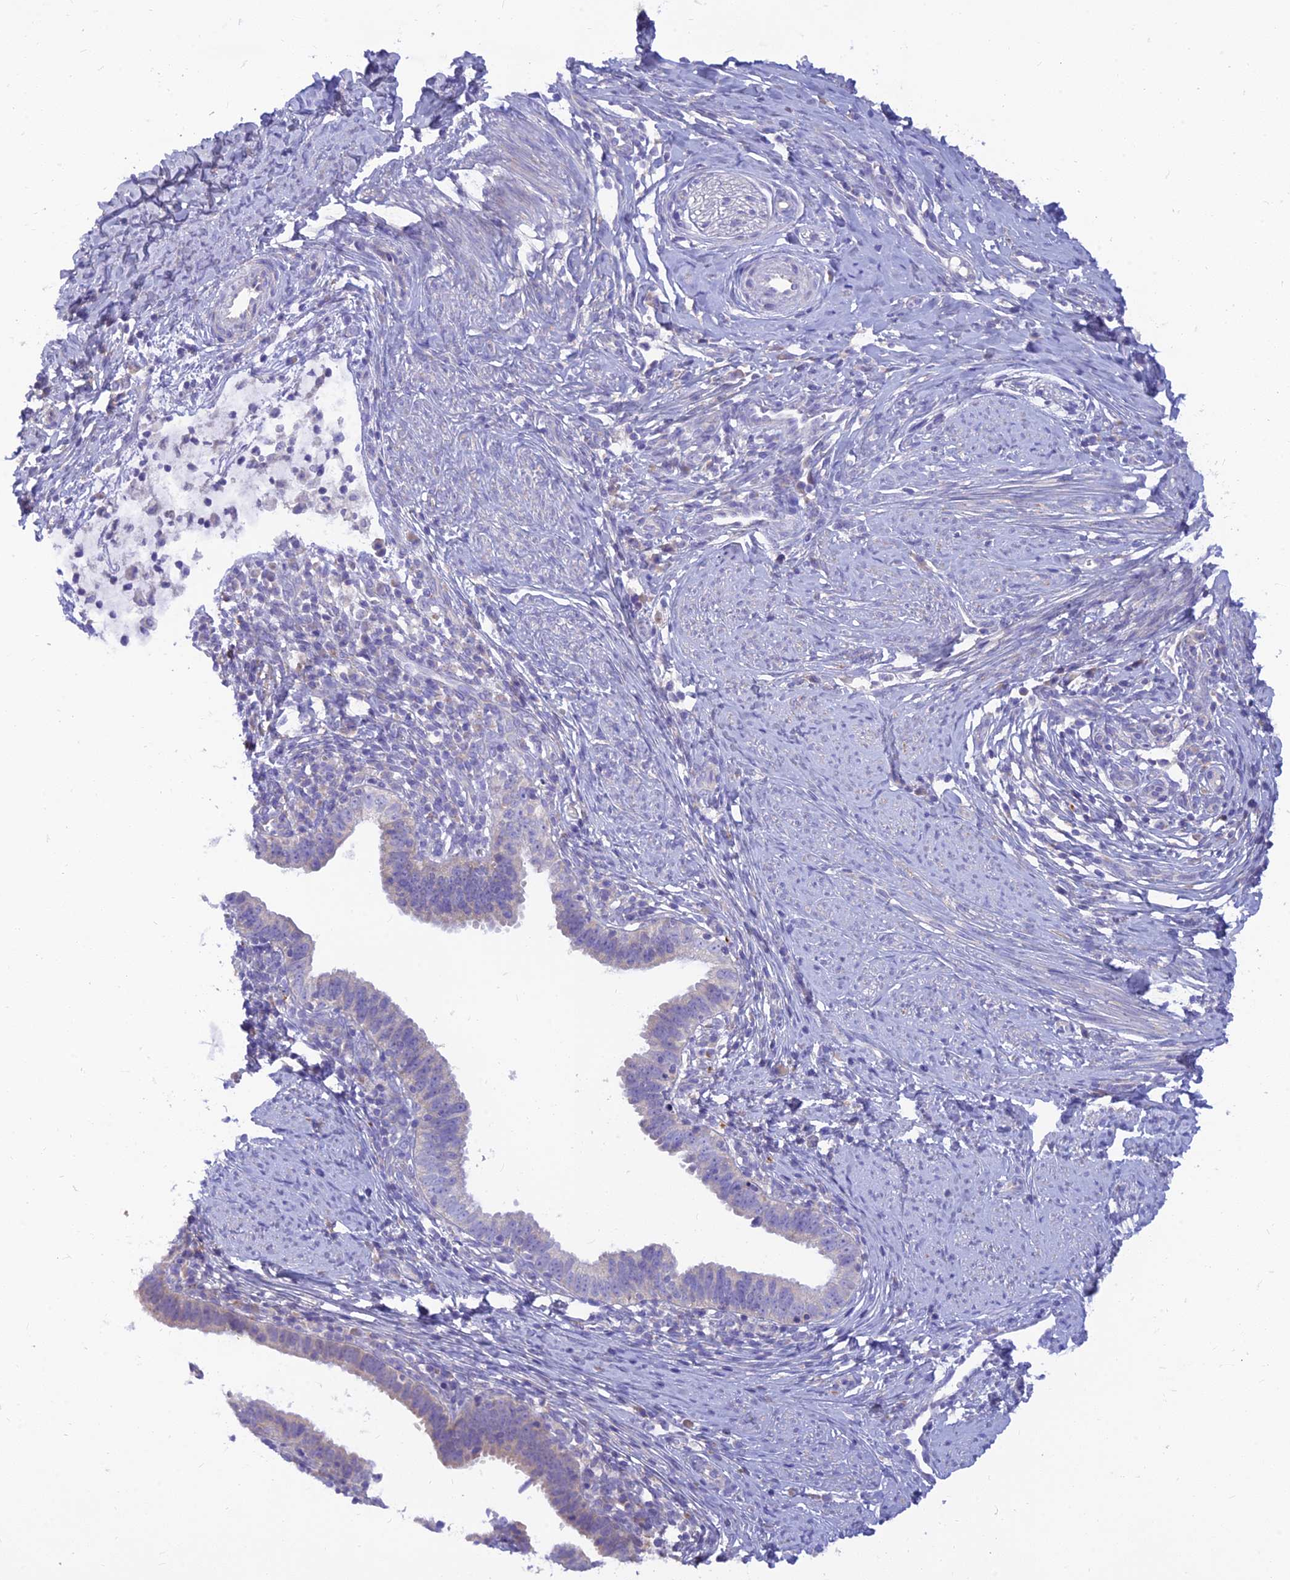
{"staining": {"intensity": "negative", "quantity": "none", "location": "none"}, "tissue": "cervical cancer", "cell_type": "Tumor cells", "image_type": "cancer", "snomed": [{"axis": "morphology", "description": "Adenocarcinoma, NOS"}, {"axis": "topography", "description": "Cervix"}], "caption": "IHC of cervical cancer (adenocarcinoma) reveals no expression in tumor cells. (Immunohistochemistry, brightfield microscopy, high magnification).", "gene": "TMEM30B", "patient": {"sex": "female", "age": 36}}